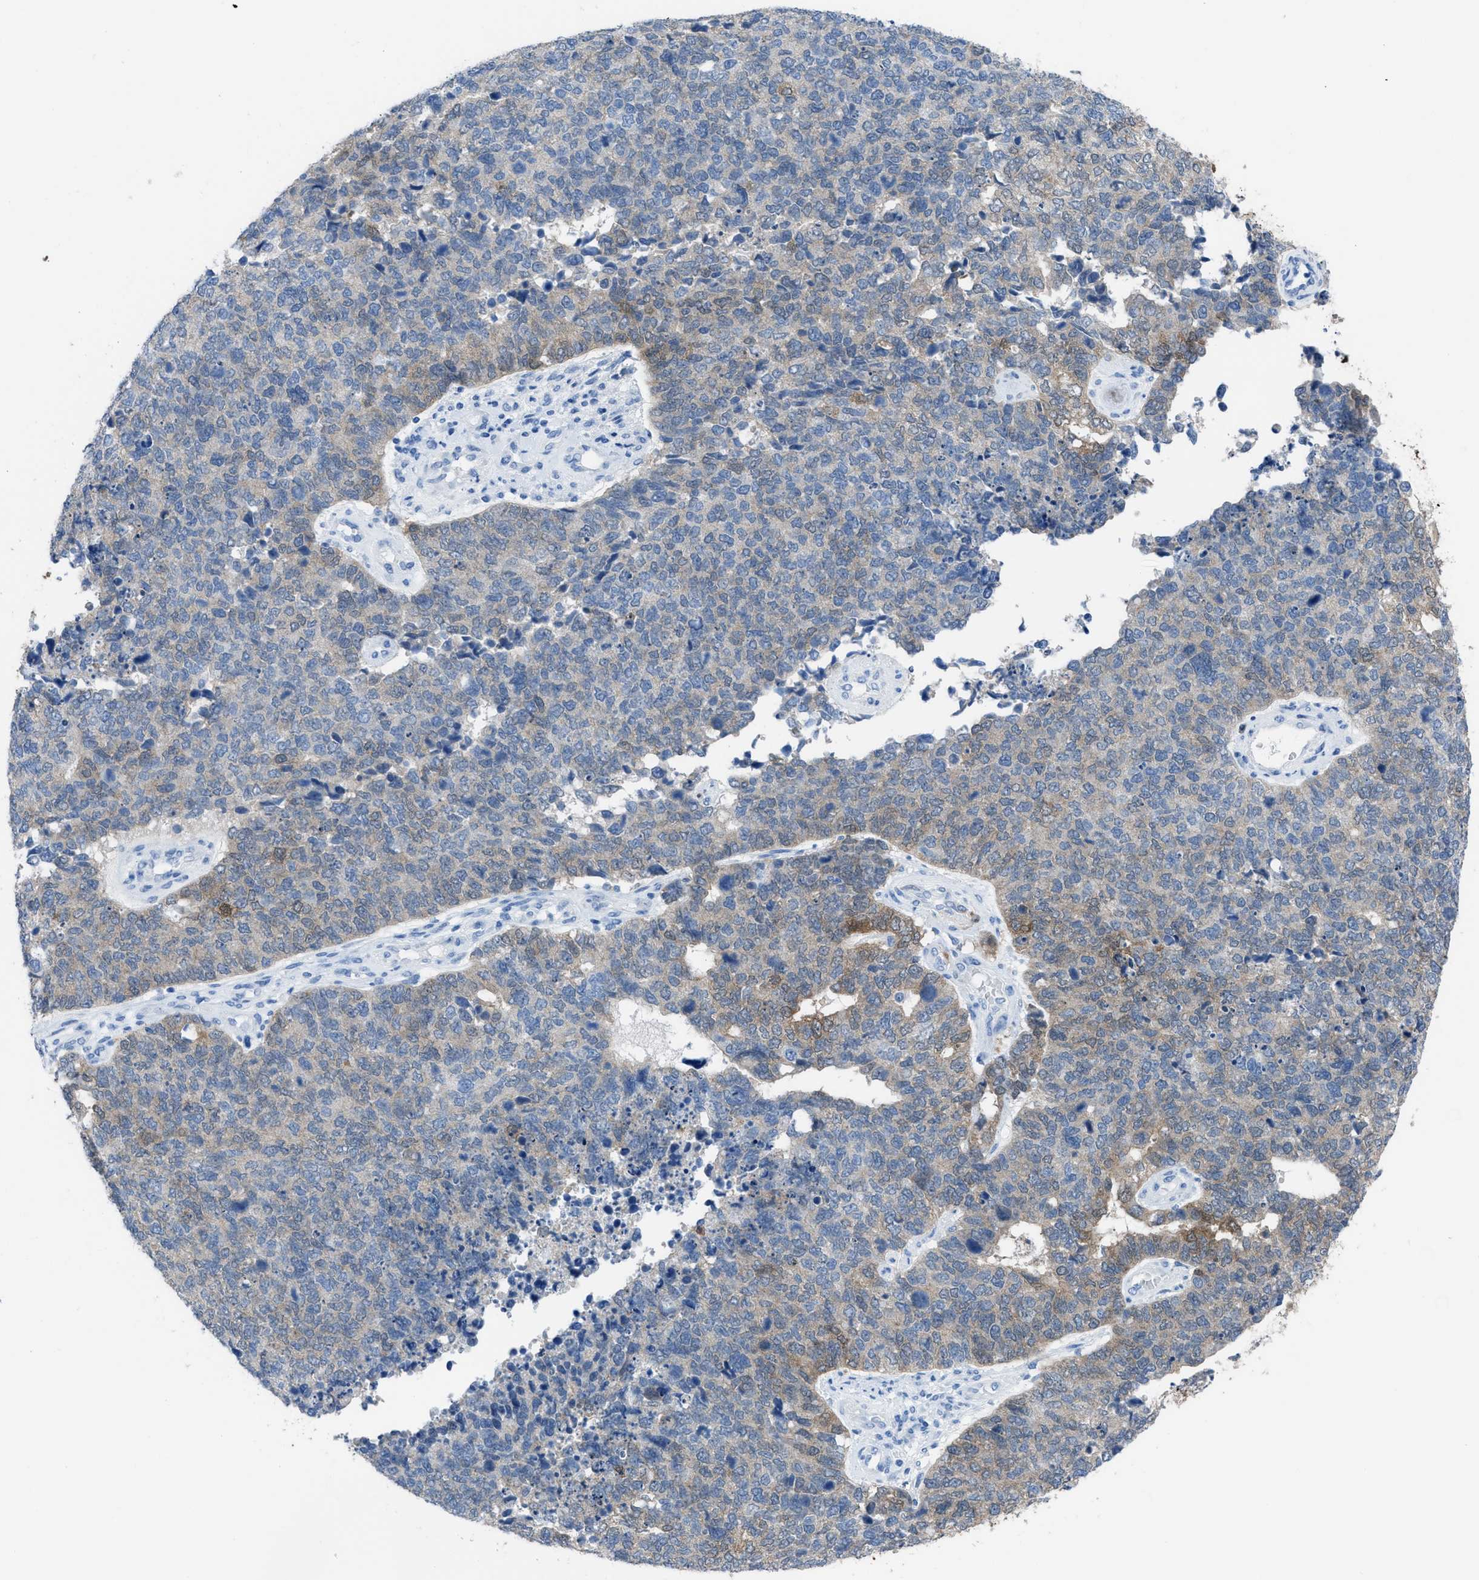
{"staining": {"intensity": "moderate", "quantity": "<25%", "location": "cytoplasmic/membranous"}, "tissue": "cervical cancer", "cell_type": "Tumor cells", "image_type": "cancer", "snomed": [{"axis": "morphology", "description": "Squamous cell carcinoma, NOS"}, {"axis": "topography", "description": "Cervix"}], "caption": "An immunohistochemistry (IHC) image of neoplastic tissue is shown. Protein staining in brown highlights moderate cytoplasmic/membranous positivity in squamous cell carcinoma (cervical) within tumor cells.", "gene": "CDKN2A", "patient": {"sex": "female", "age": 63}}